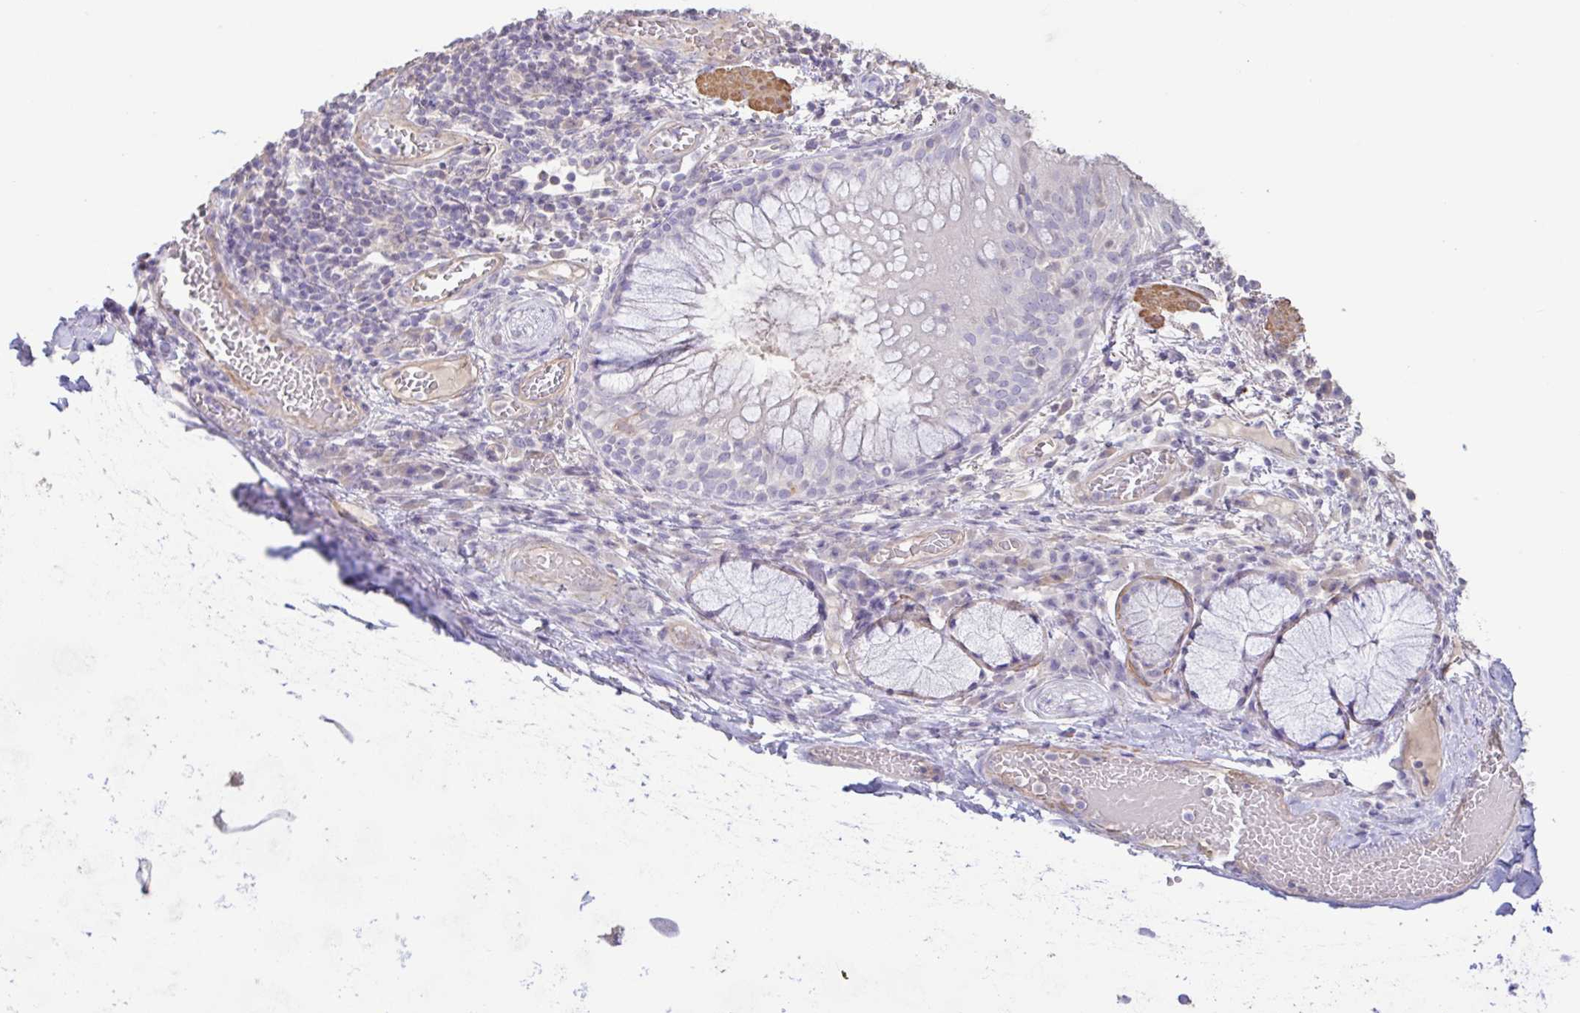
{"staining": {"intensity": "negative", "quantity": "none", "location": "none"}, "tissue": "adipose tissue", "cell_type": "Adipocytes", "image_type": "normal", "snomed": [{"axis": "morphology", "description": "Normal tissue, NOS"}, {"axis": "topography", "description": "Cartilage tissue"}, {"axis": "topography", "description": "Bronchus"}], "caption": "Immunohistochemical staining of unremarkable adipose tissue reveals no significant expression in adipocytes.", "gene": "PYGM", "patient": {"sex": "male", "age": 56}}